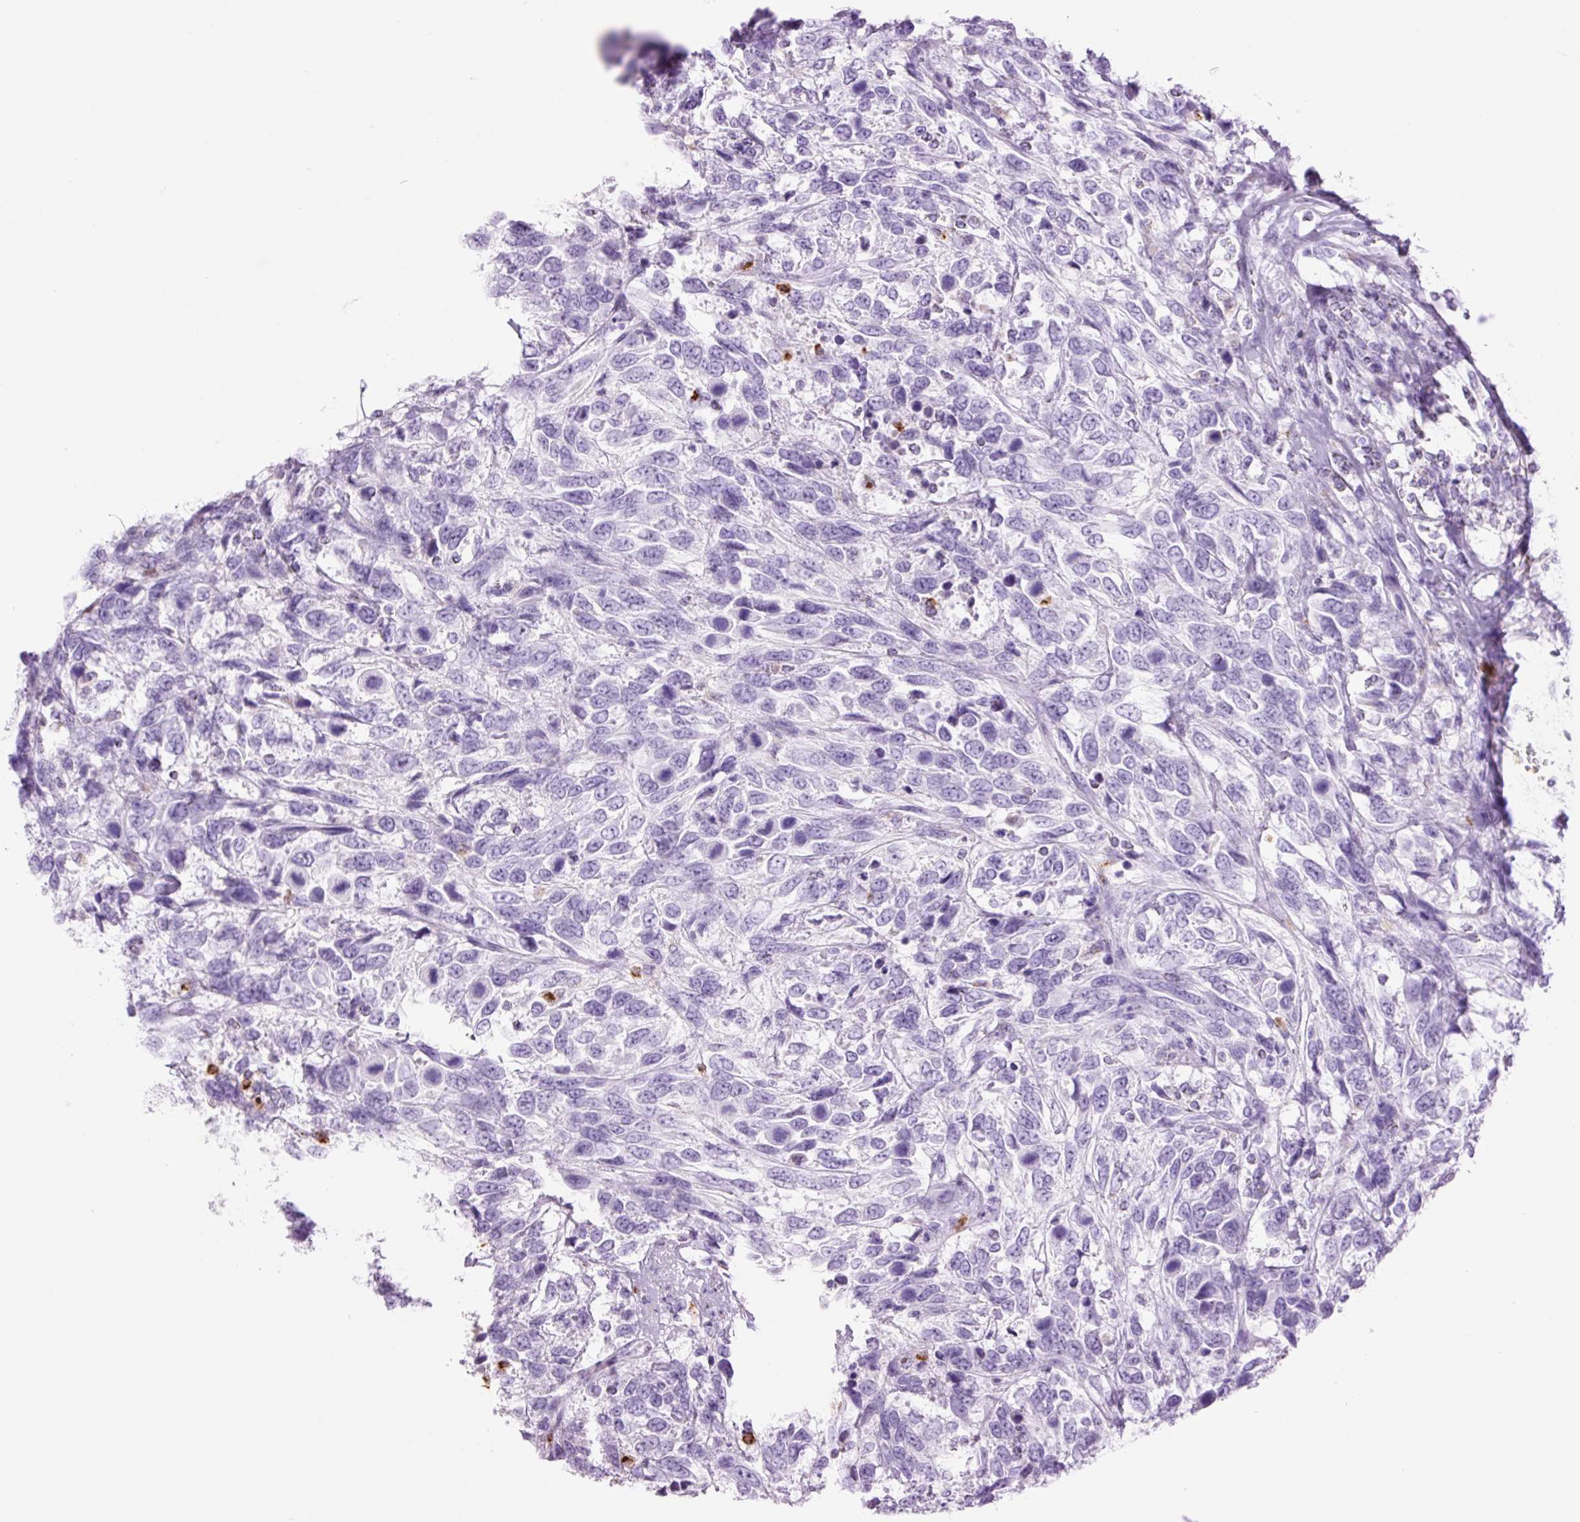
{"staining": {"intensity": "negative", "quantity": "none", "location": "none"}, "tissue": "urothelial cancer", "cell_type": "Tumor cells", "image_type": "cancer", "snomed": [{"axis": "morphology", "description": "Urothelial carcinoma, High grade"}, {"axis": "topography", "description": "Urinary bladder"}], "caption": "A photomicrograph of urothelial carcinoma (high-grade) stained for a protein demonstrates no brown staining in tumor cells.", "gene": "LYZ", "patient": {"sex": "female", "age": 70}}